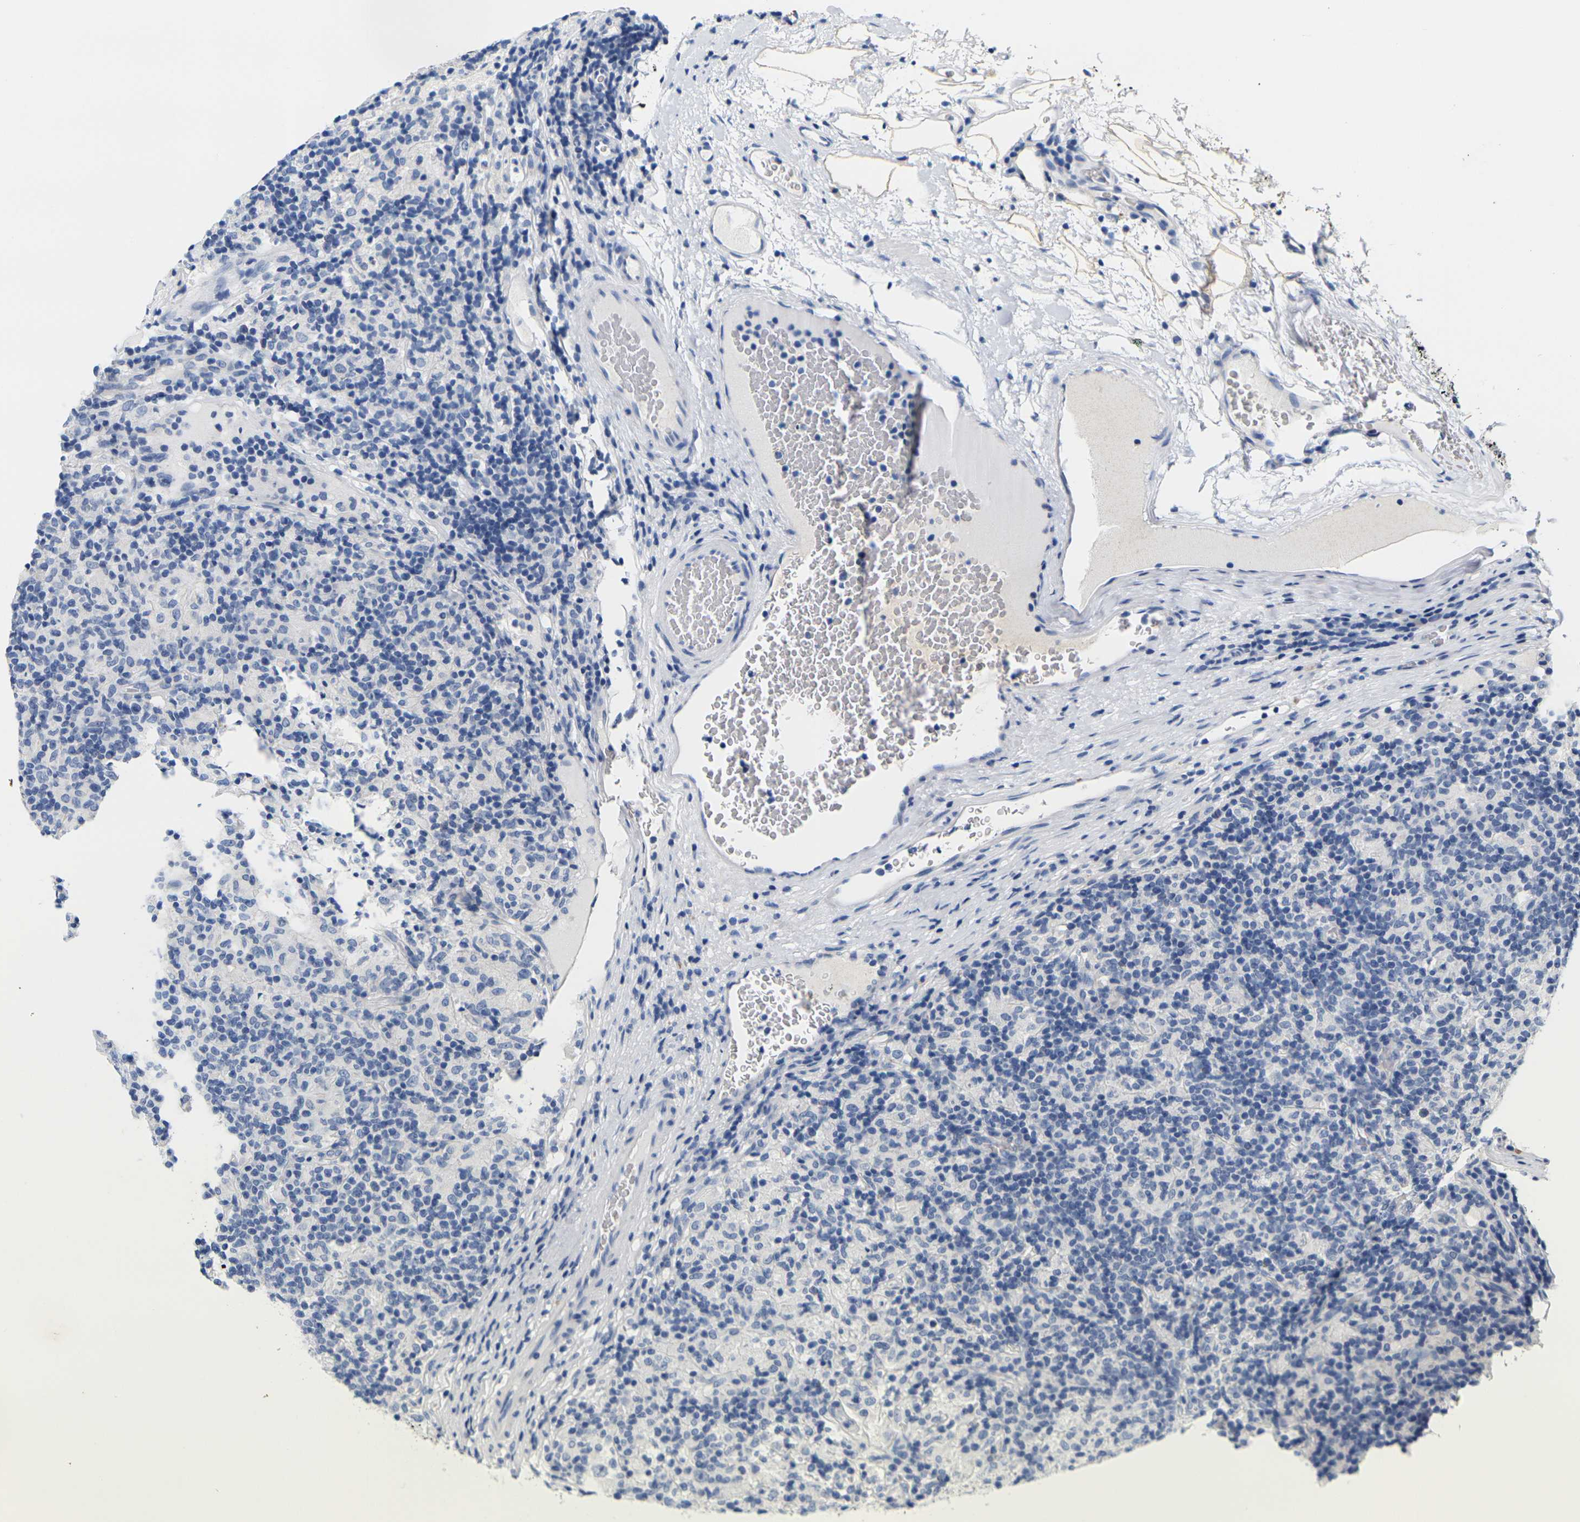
{"staining": {"intensity": "negative", "quantity": "none", "location": "none"}, "tissue": "lymphoma", "cell_type": "Tumor cells", "image_type": "cancer", "snomed": [{"axis": "morphology", "description": "Hodgkin's disease, NOS"}, {"axis": "topography", "description": "Lymph node"}], "caption": "Lymphoma stained for a protein using IHC shows no staining tumor cells.", "gene": "NOCT", "patient": {"sex": "male", "age": 70}}